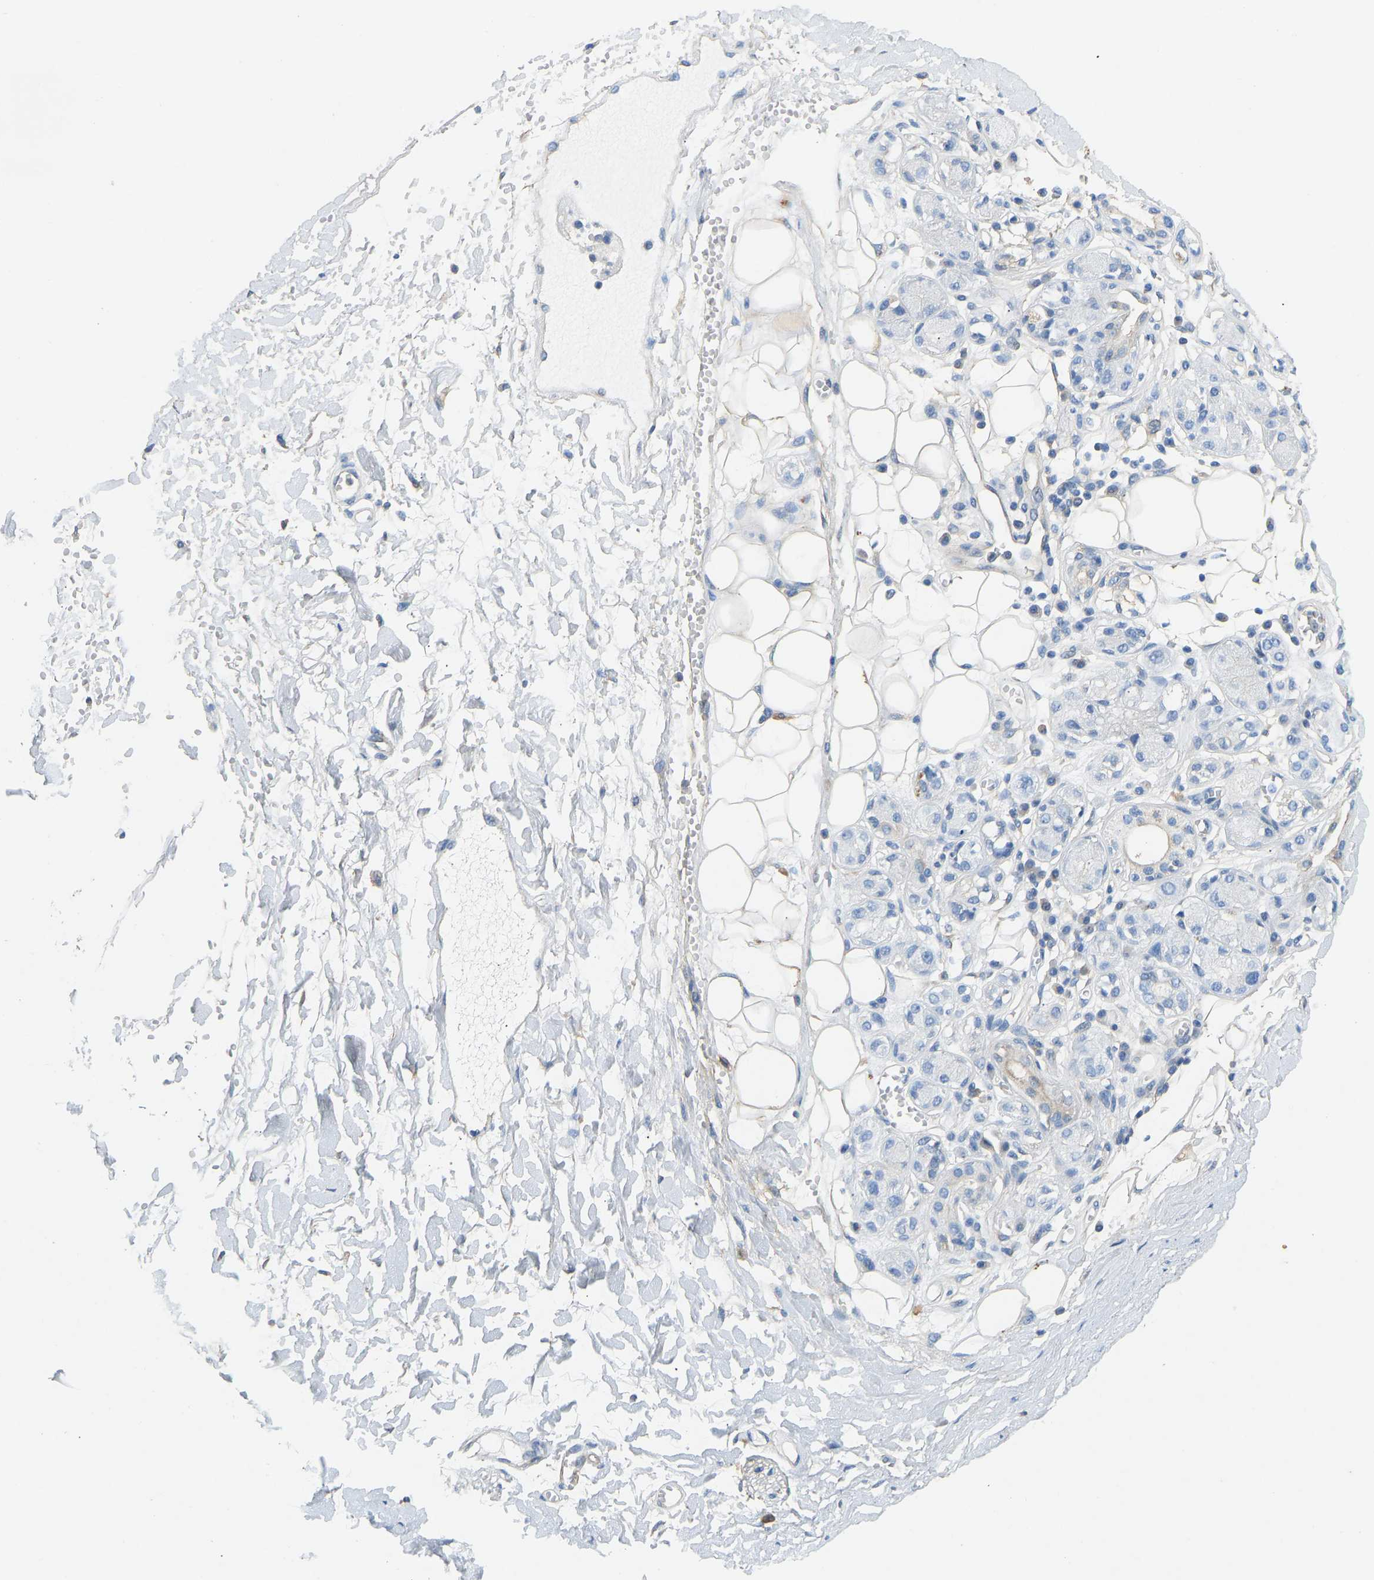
{"staining": {"intensity": "weak", "quantity": ">75%", "location": "cytoplasmic/membranous"}, "tissue": "adipose tissue", "cell_type": "Adipocytes", "image_type": "normal", "snomed": [{"axis": "morphology", "description": "Normal tissue, NOS"}, {"axis": "morphology", "description": "Inflammation, NOS"}, {"axis": "topography", "description": "Salivary gland"}, {"axis": "topography", "description": "Peripheral nerve tissue"}], "caption": "This is a histology image of immunohistochemistry staining of normal adipose tissue, which shows weak positivity in the cytoplasmic/membranous of adipocytes.", "gene": "TECTA", "patient": {"sex": "female", "age": 75}}